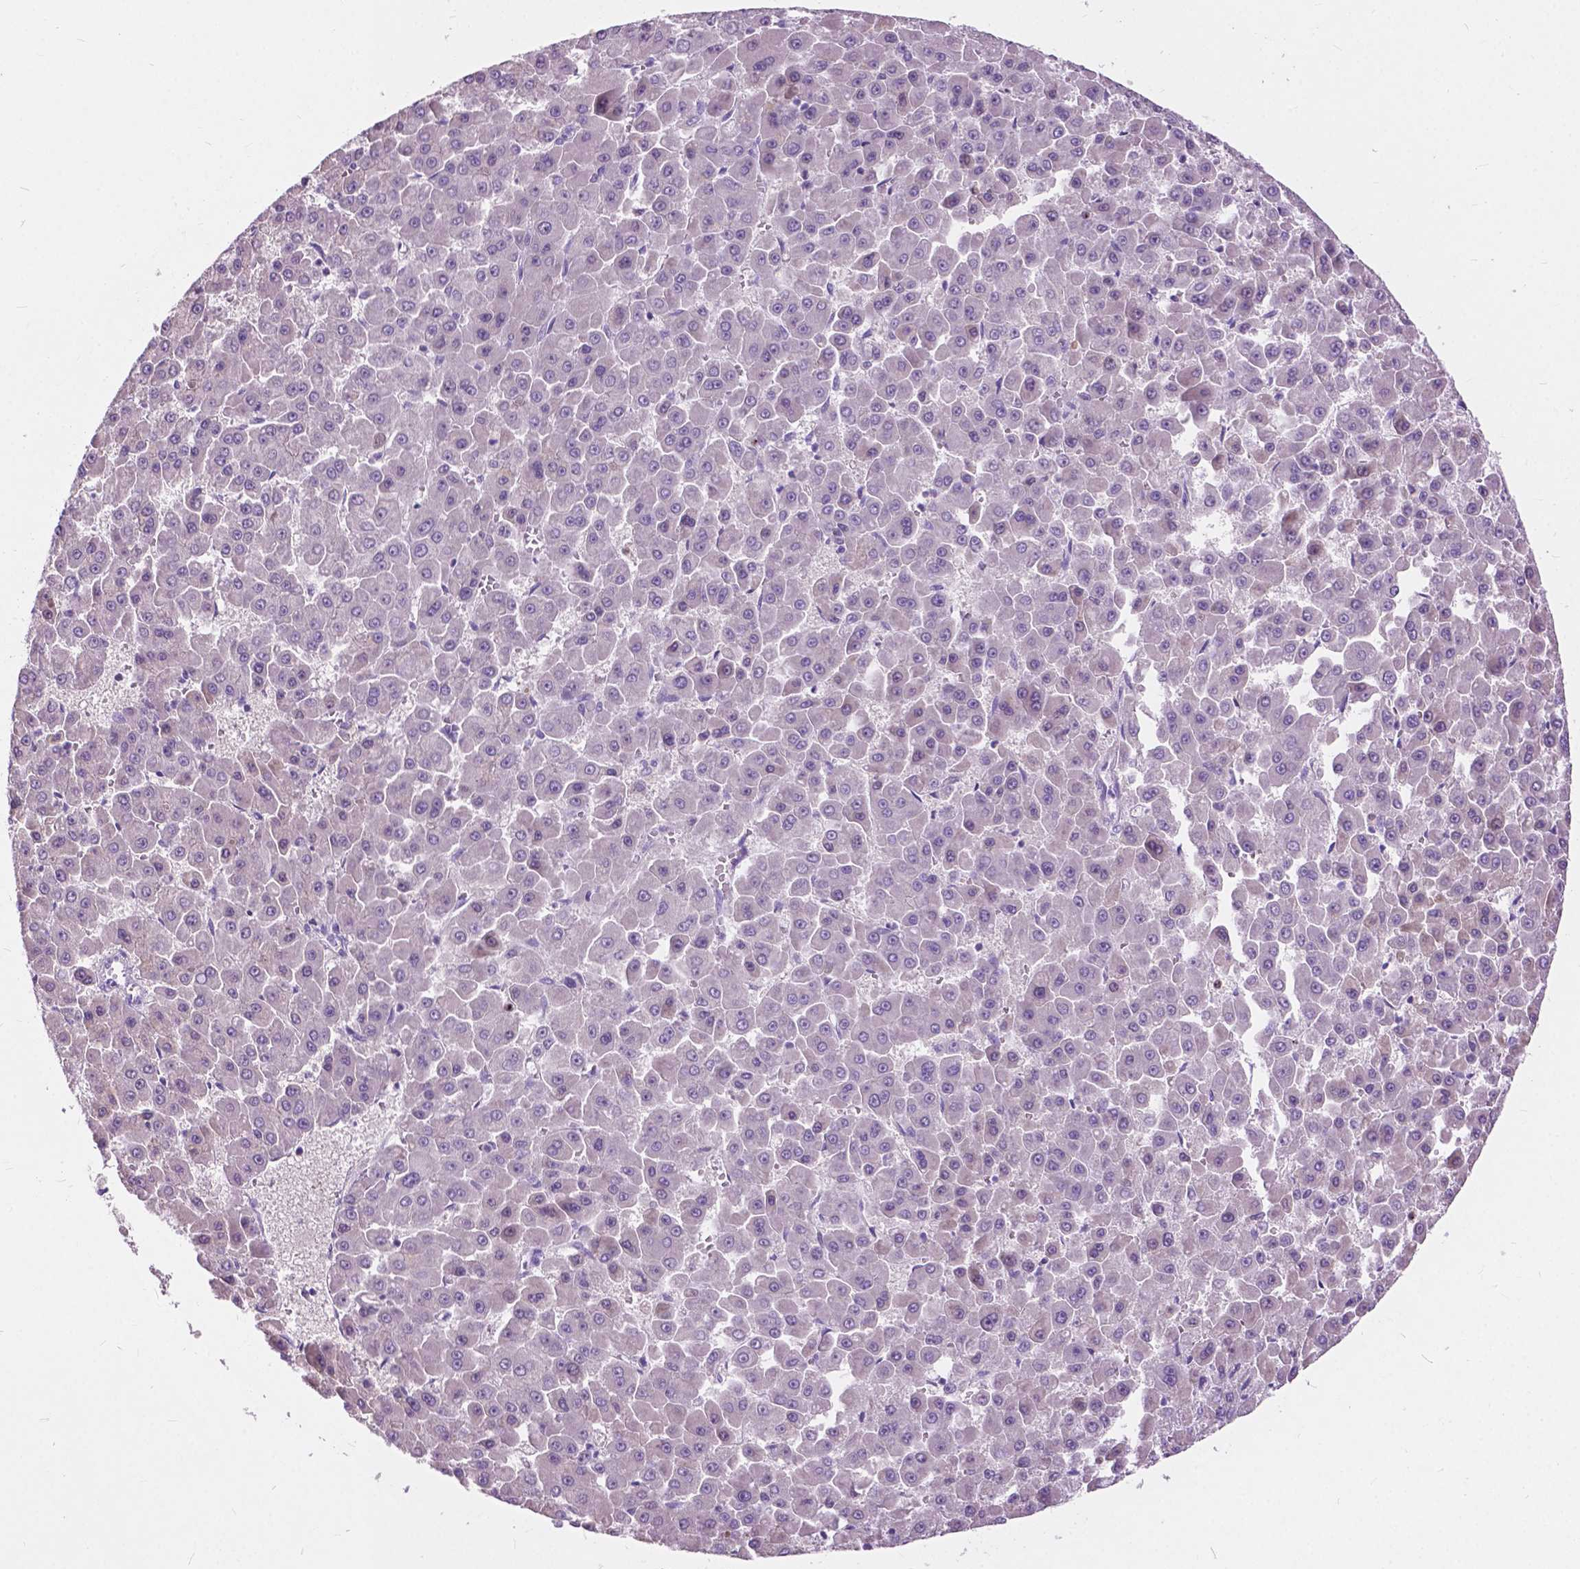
{"staining": {"intensity": "negative", "quantity": "none", "location": "none"}, "tissue": "liver cancer", "cell_type": "Tumor cells", "image_type": "cancer", "snomed": [{"axis": "morphology", "description": "Carcinoma, Hepatocellular, NOS"}, {"axis": "topography", "description": "Liver"}], "caption": "Immunohistochemistry of liver cancer exhibits no expression in tumor cells. (DAB immunohistochemistry (IHC) with hematoxylin counter stain).", "gene": "PRR35", "patient": {"sex": "male", "age": 78}}